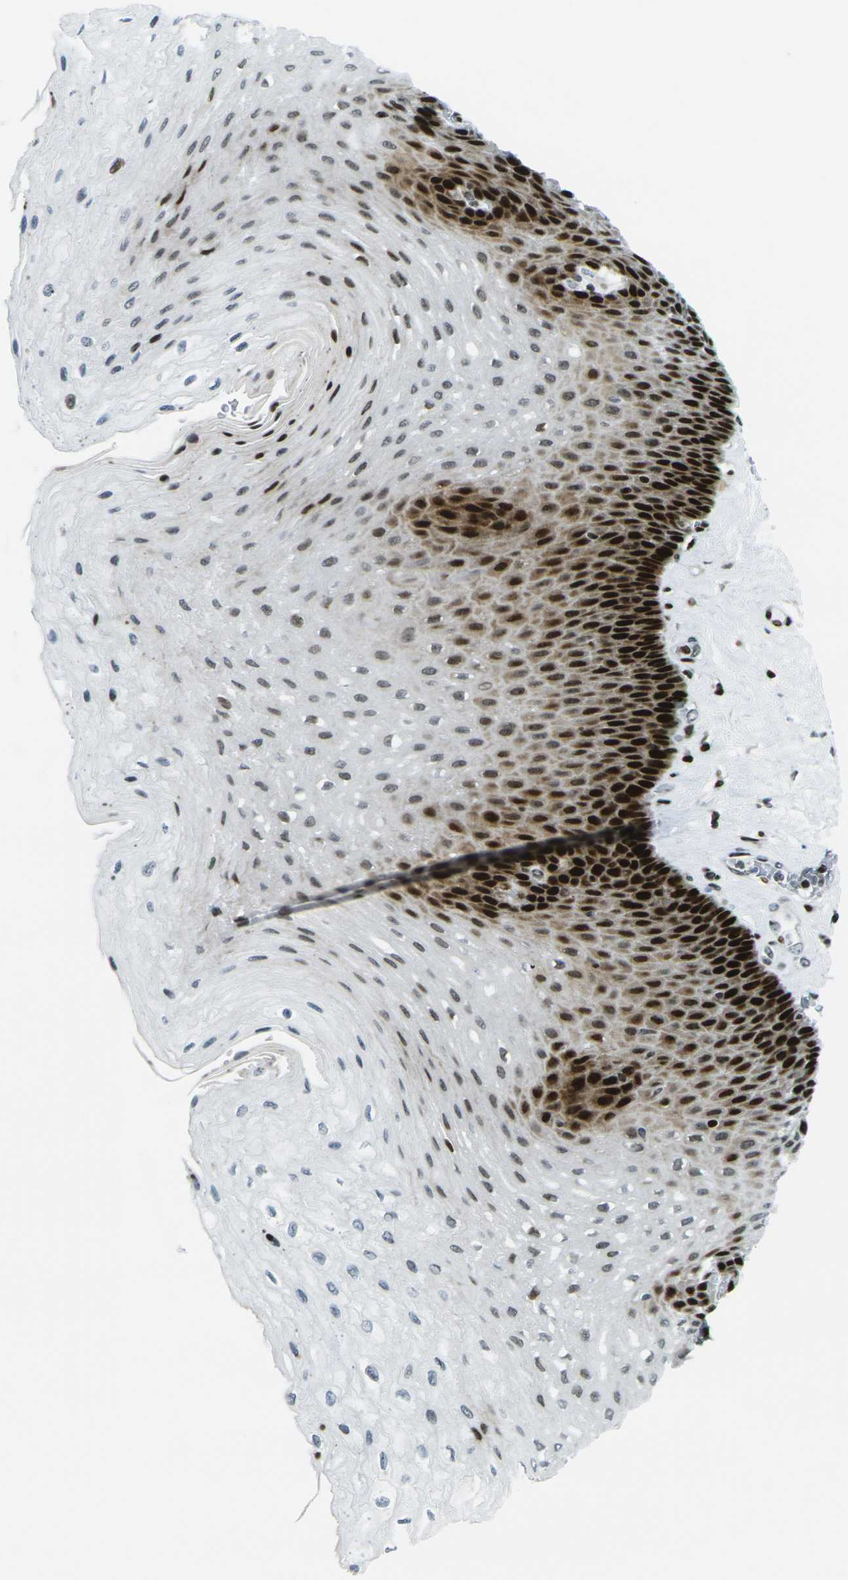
{"staining": {"intensity": "strong", "quantity": "25%-75%", "location": "nuclear"}, "tissue": "esophagus", "cell_type": "Squamous epithelial cells", "image_type": "normal", "snomed": [{"axis": "morphology", "description": "Normal tissue, NOS"}, {"axis": "topography", "description": "Esophagus"}], "caption": "Human esophagus stained with a brown dye reveals strong nuclear positive expression in approximately 25%-75% of squamous epithelial cells.", "gene": "H3", "patient": {"sex": "female", "age": 72}}